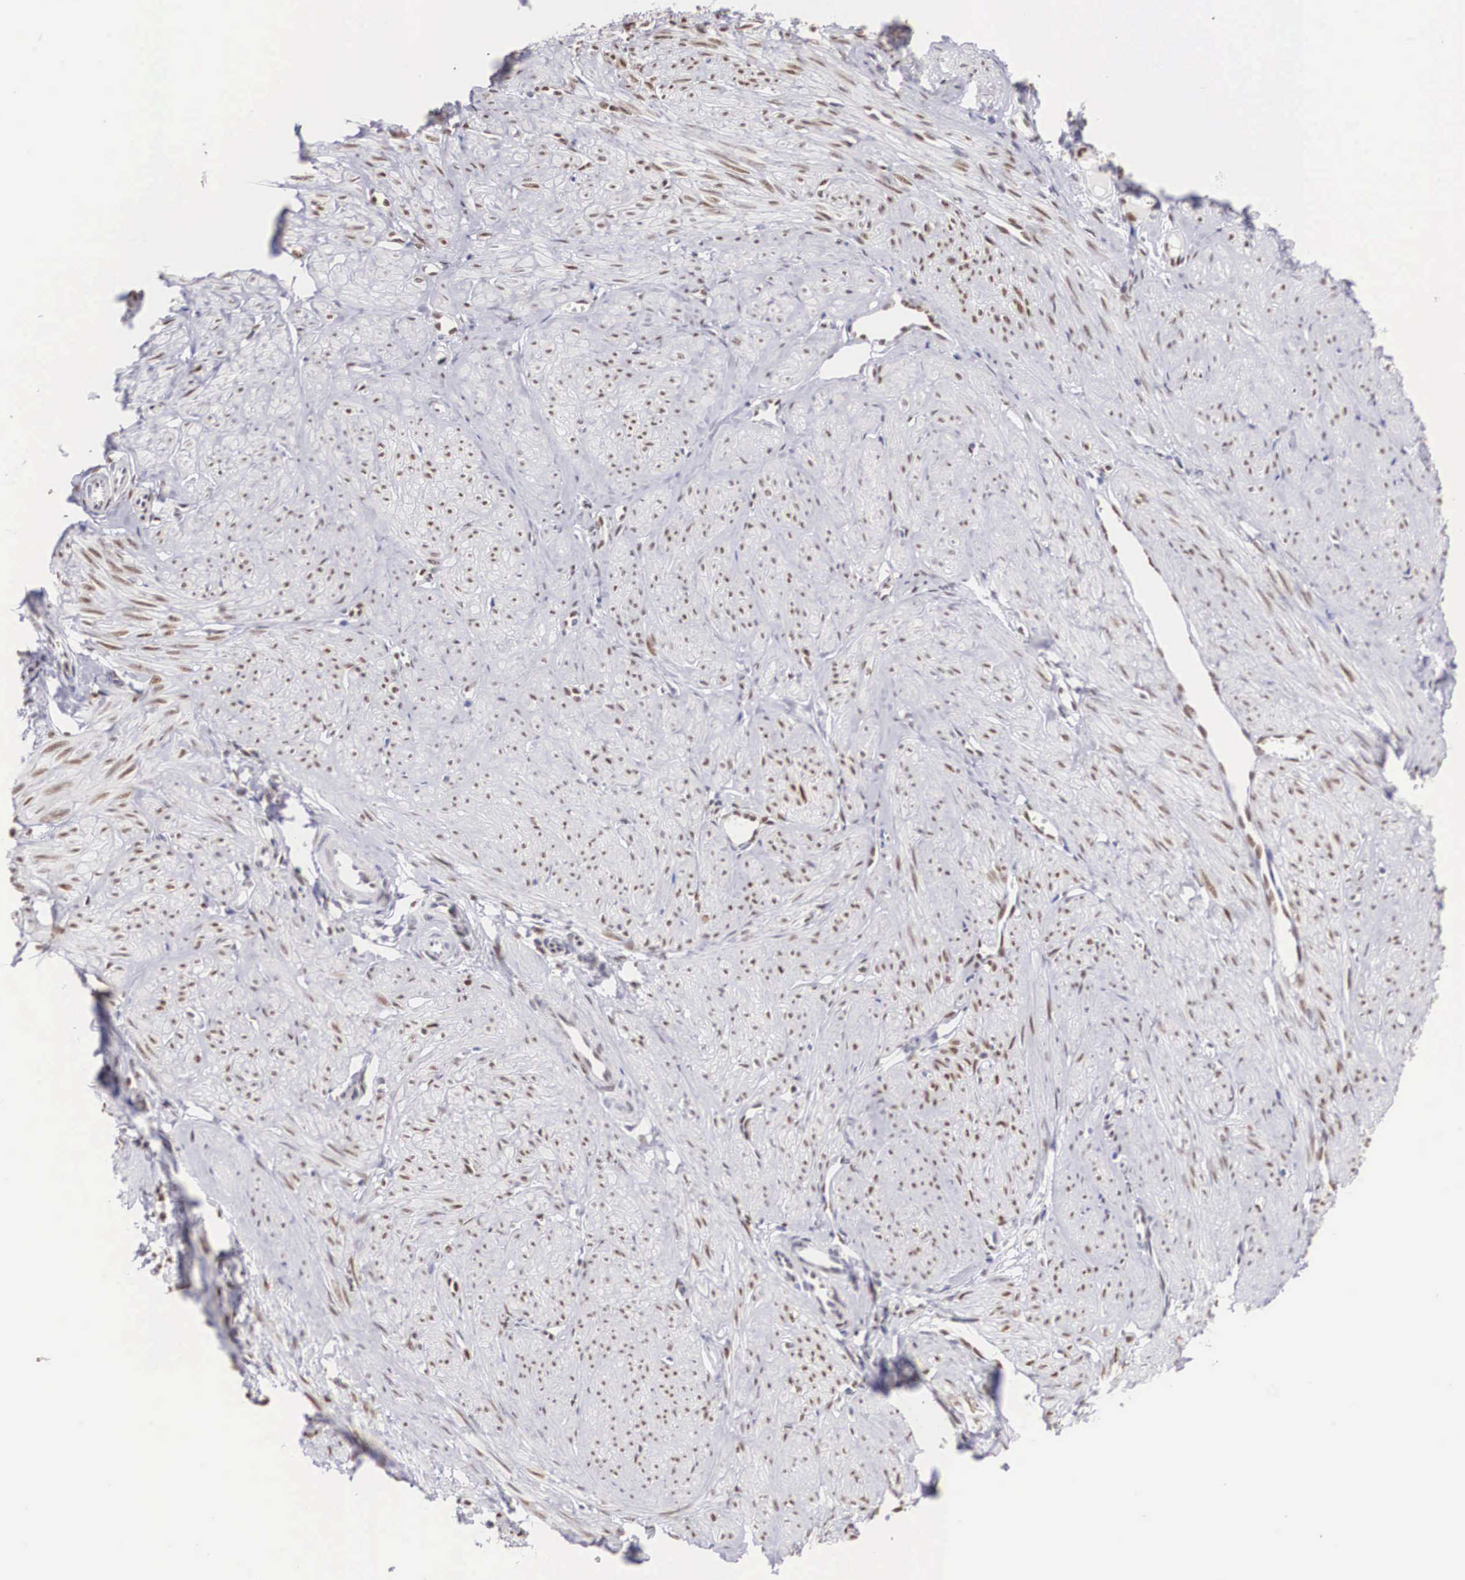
{"staining": {"intensity": "weak", "quantity": "25%-75%", "location": "nuclear"}, "tissue": "smooth muscle", "cell_type": "Smooth muscle cells", "image_type": "normal", "snomed": [{"axis": "morphology", "description": "Normal tissue, NOS"}, {"axis": "topography", "description": "Uterus"}], "caption": "Brown immunohistochemical staining in normal human smooth muscle reveals weak nuclear expression in about 25%-75% of smooth muscle cells. Nuclei are stained in blue.", "gene": "HMGN5", "patient": {"sex": "female", "age": 45}}